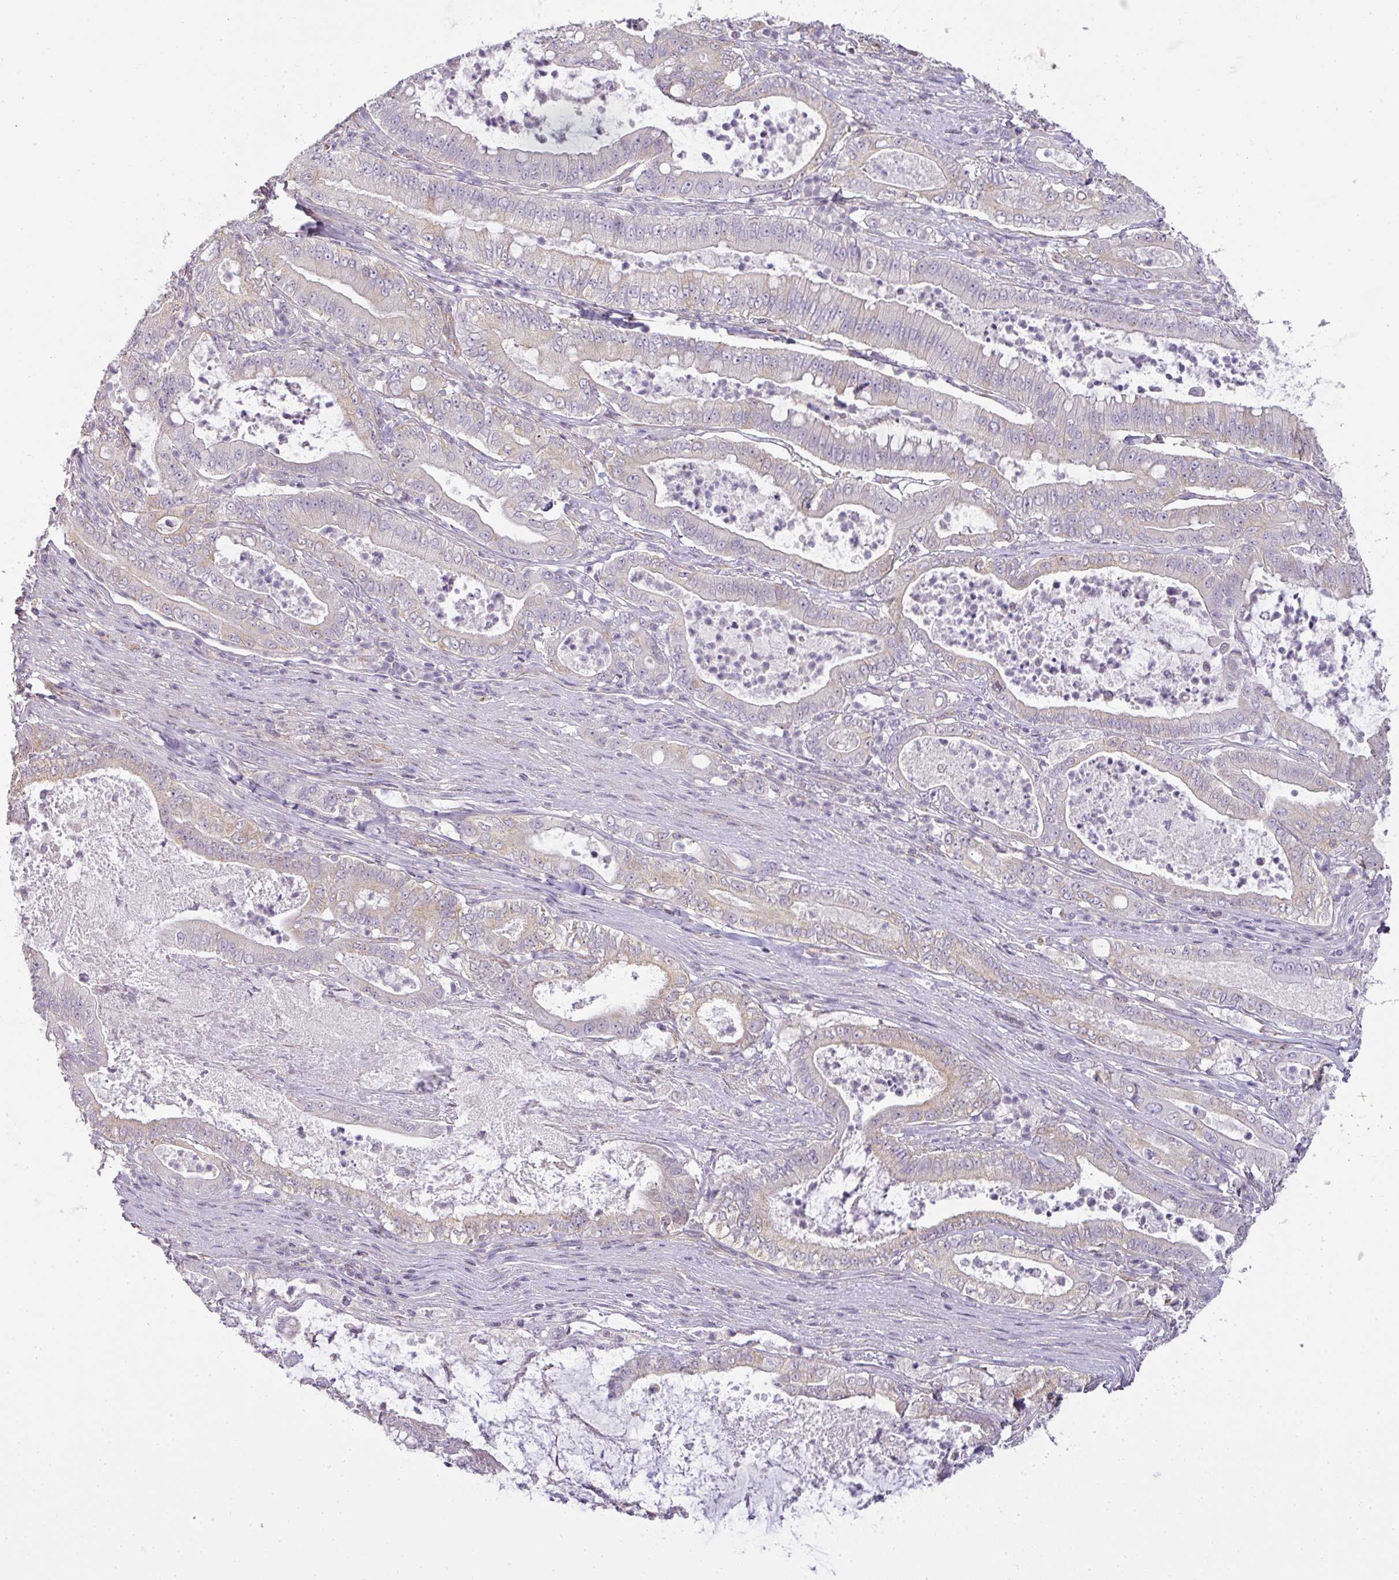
{"staining": {"intensity": "weak", "quantity": "25%-75%", "location": "cytoplasmic/membranous"}, "tissue": "pancreatic cancer", "cell_type": "Tumor cells", "image_type": "cancer", "snomed": [{"axis": "morphology", "description": "Adenocarcinoma, NOS"}, {"axis": "topography", "description": "Pancreas"}], "caption": "Pancreatic adenocarcinoma stained for a protein (brown) exhibits weak cytoplasmic/membranous positive staining in about 25%-75% of tumor cells.", "gene": "ZNF211", "patient": {"sex": "male", "age": 71}}